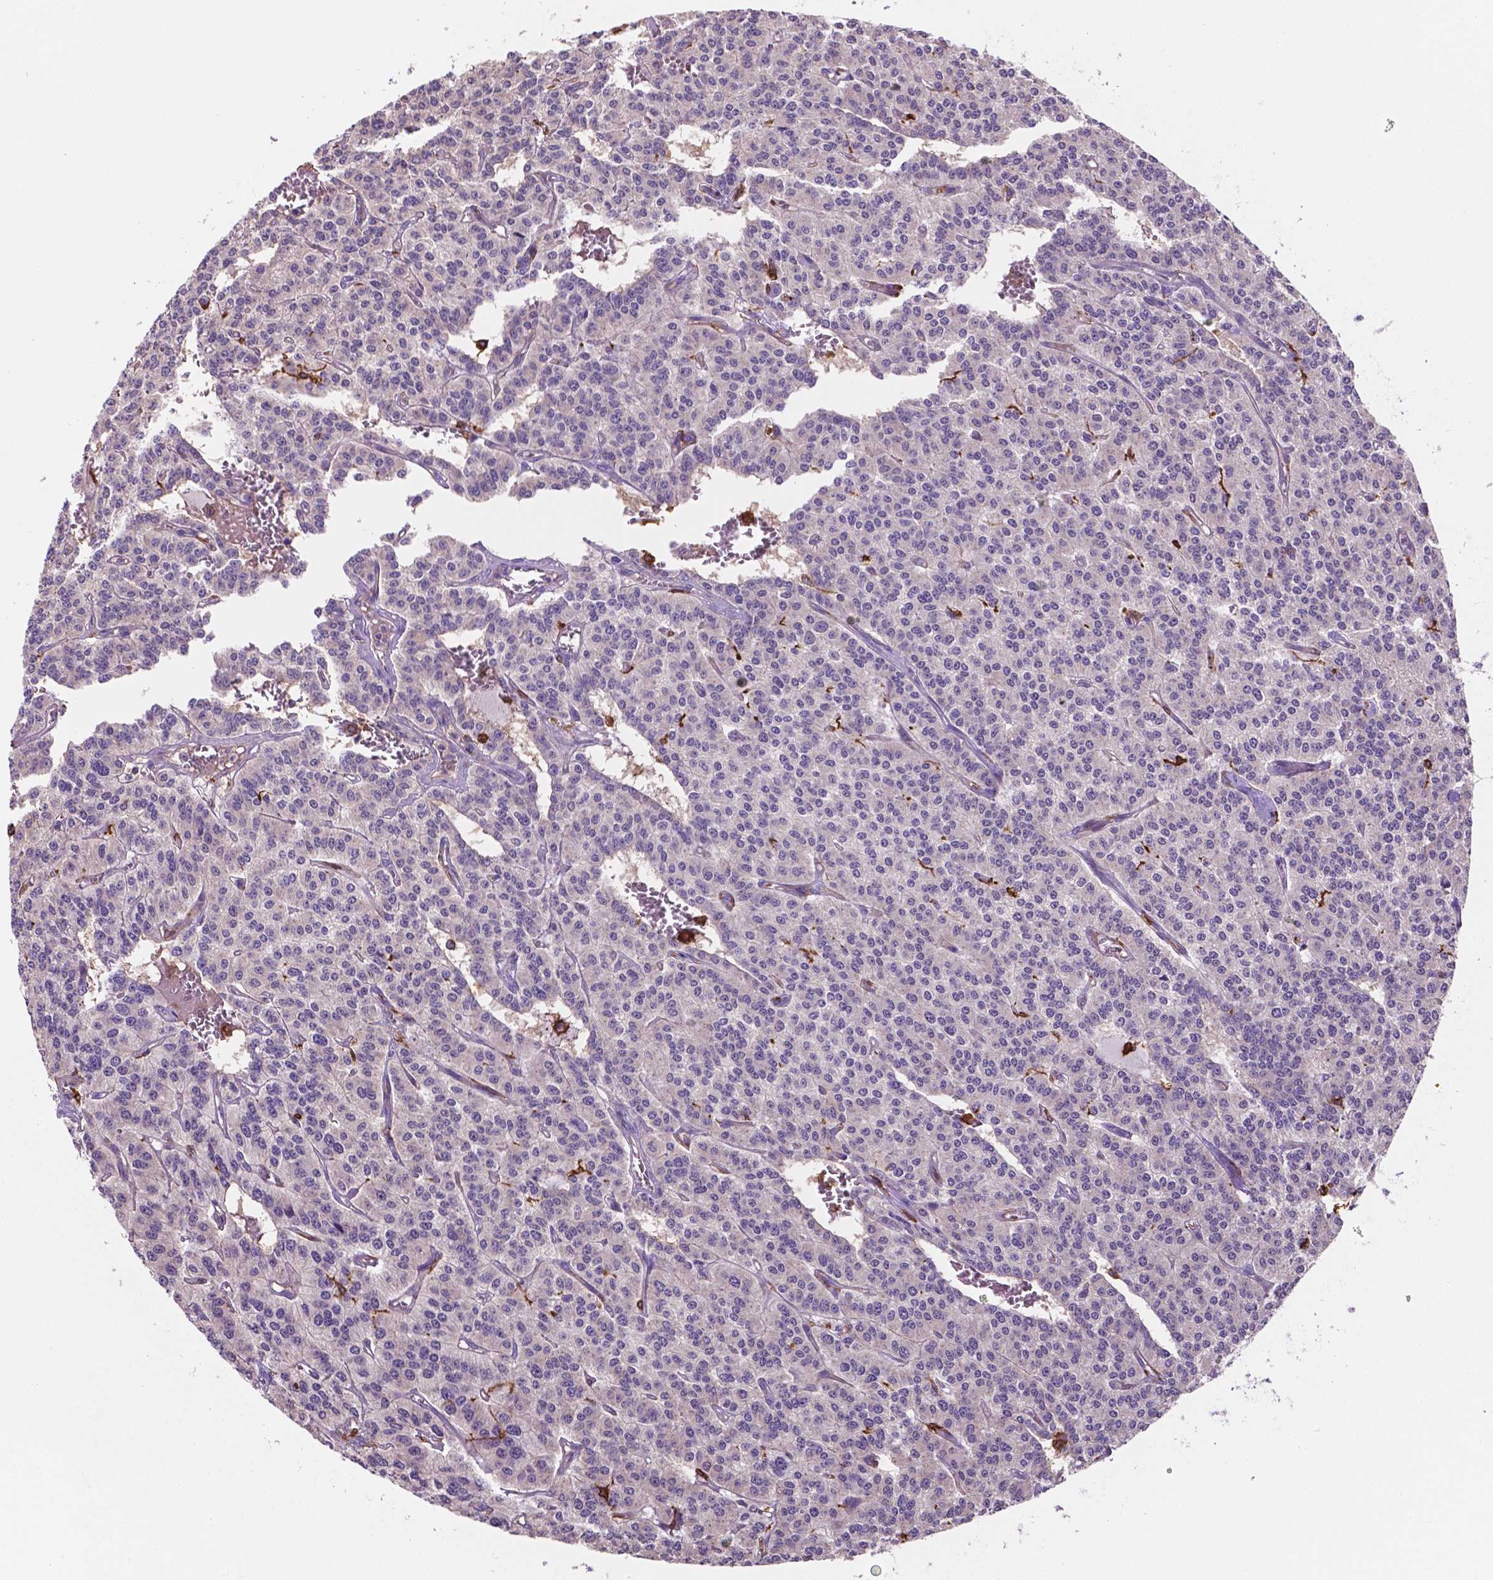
{"staining": {"intensity": "negative", "quantity": "none", "location": "none"}, "tissue": "carcinoid", "cell_type": "Tumor cells", "image_type": "cancer", "snomed": [{"axis": "morphology", "description": "Carcinoid, malignant, NOS"}, {"axis": "topography", "description": "Lung"}], "caption": "High power microscopy histopathology image of an immunohistochemistry (IHC) histopathology image of carcinoid (malignant), revealing no significant positivity in tumor cells.", "gene": "MKRN2OS", "patient": {"sex": "female", "age": 71}}